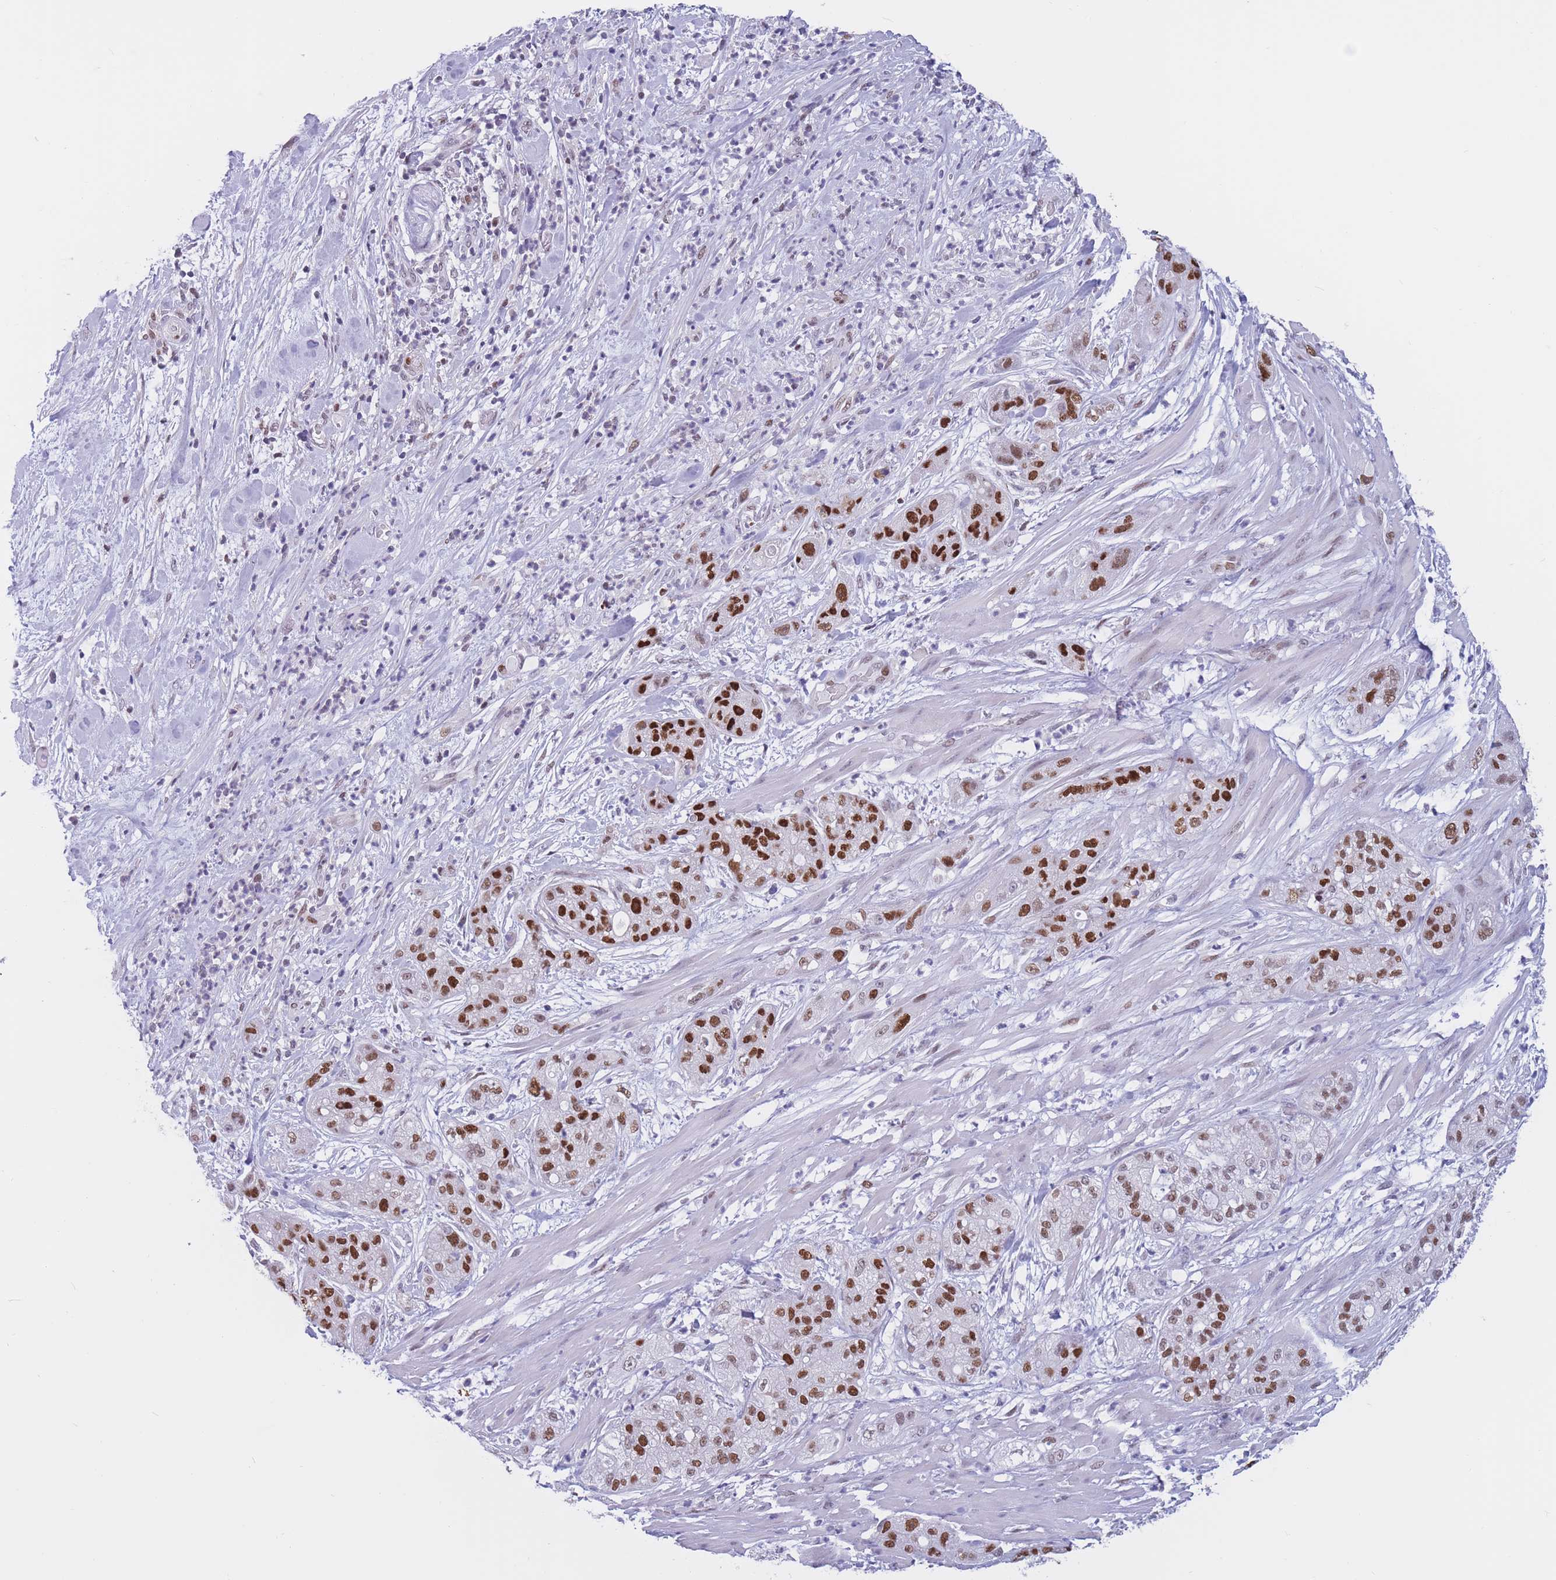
{"staining": {"intensity": "strong", "quantity": ">75%", "location": "nuclear"}, "tissue": "pancreatic cancer", "cell_type": "Tumor cells", "image_type": "cancer", "snomed": [{"axis": "morphology", "description": "Adenocarcinoma, NOS"}, {"axis": "topography", "description": "Pancreas"}], "caption": "A brown stain labels strong nuclear expression of a protein in pancreatic cancer tumor cells.", "gene": "NASP", "patient": {"sex": "female", "age": 78}}